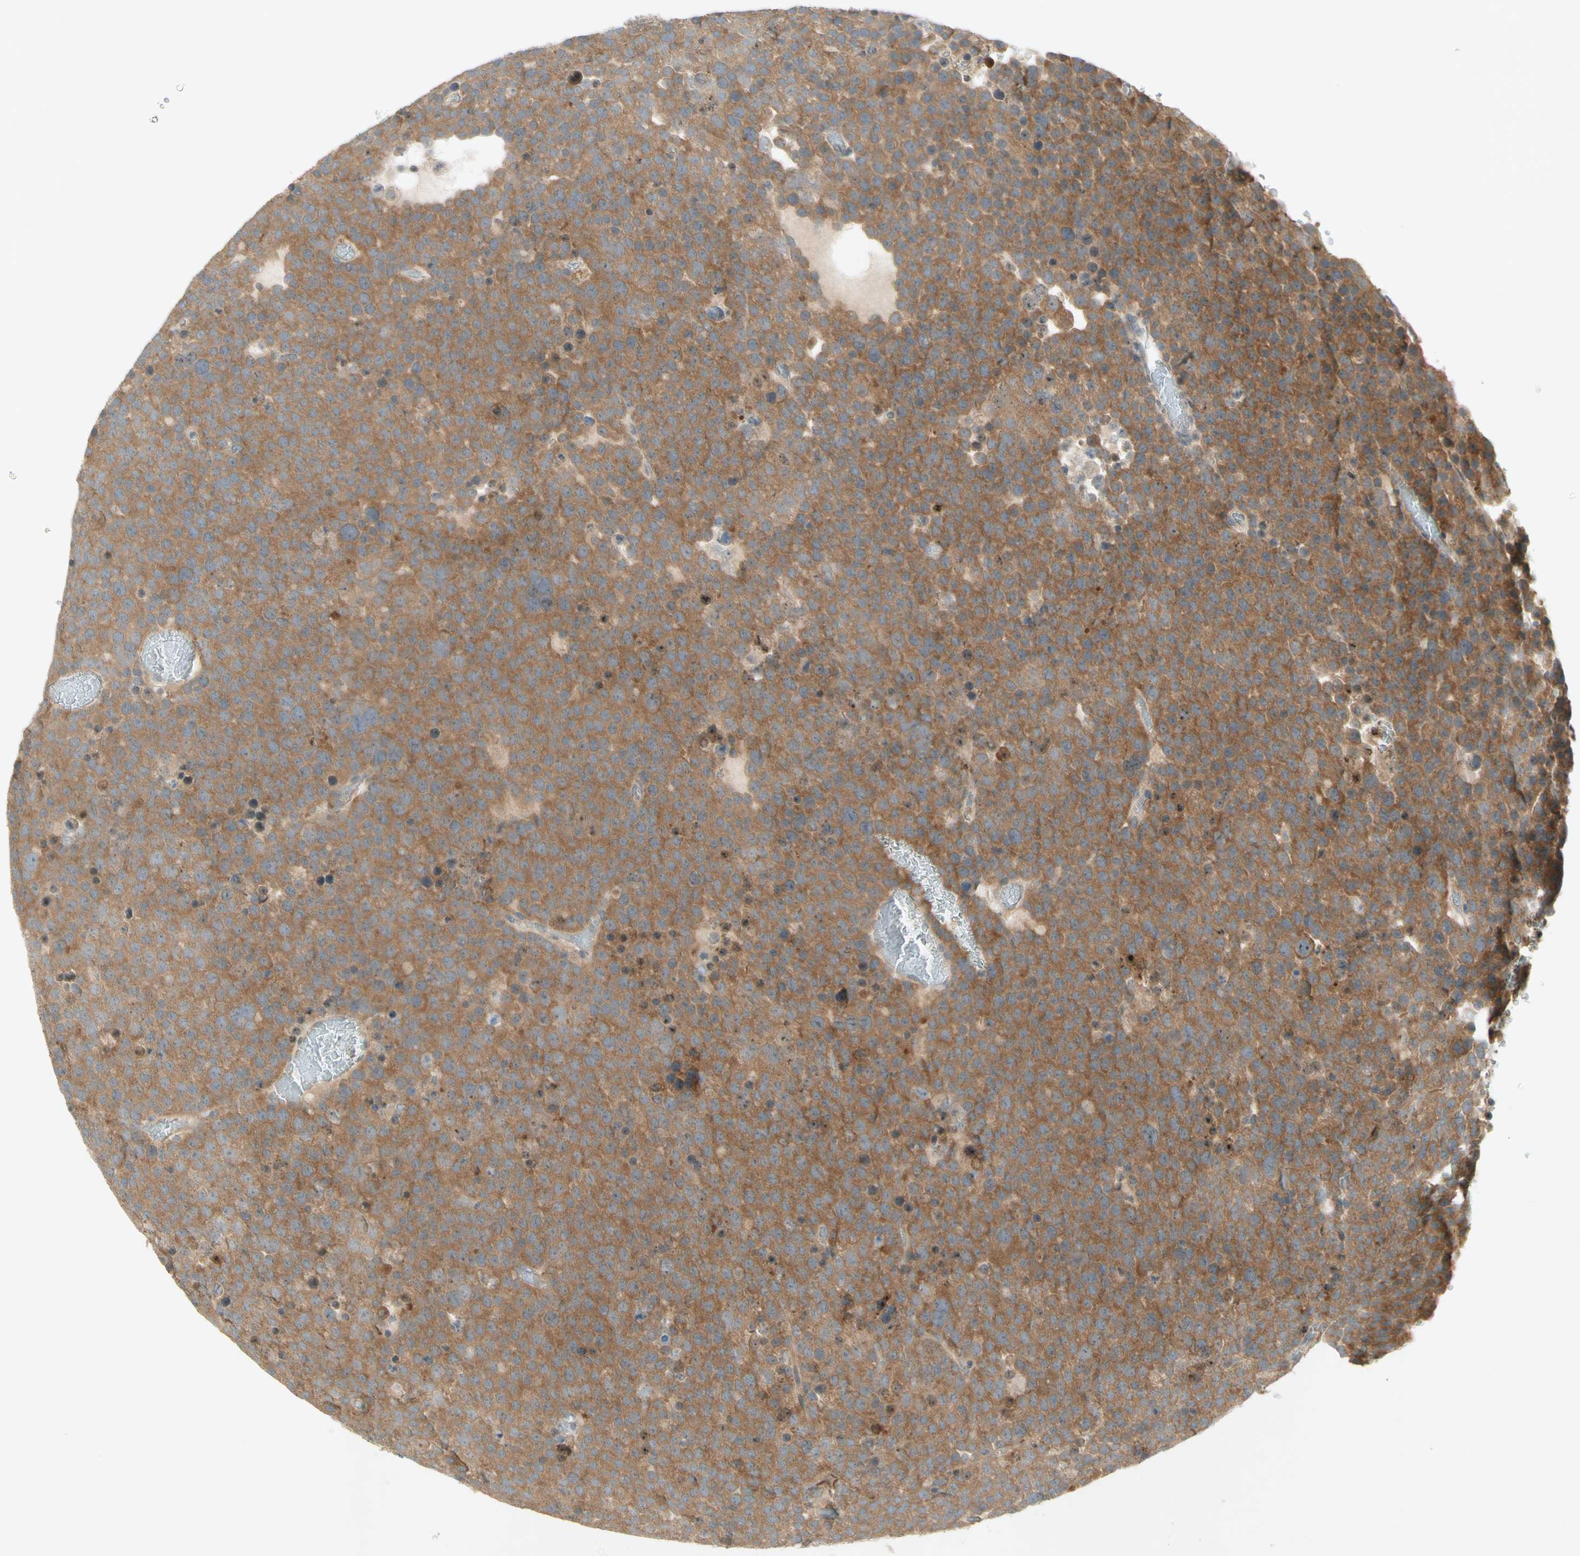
{"staining": {"intensity": "moderate", "quantity": ">75%", "location": "cytoplasmic/membranous"}, "tissue": "testis cancer", "cell_type": "Tumor cells", "image_type": "cancer", "snomed": [{"axis": "morphology", "description": "Seminoma, NOS"}, {"axis": "topography", "description": "Testis"}], "caption": "The micrograph displays a brown stain indicating the presence of a protein in the cytoplasmic/membranous of tumor cells in seminoma (testis).", "gene": "ETF1", "patient": {"sex": "male", "age": 71}}